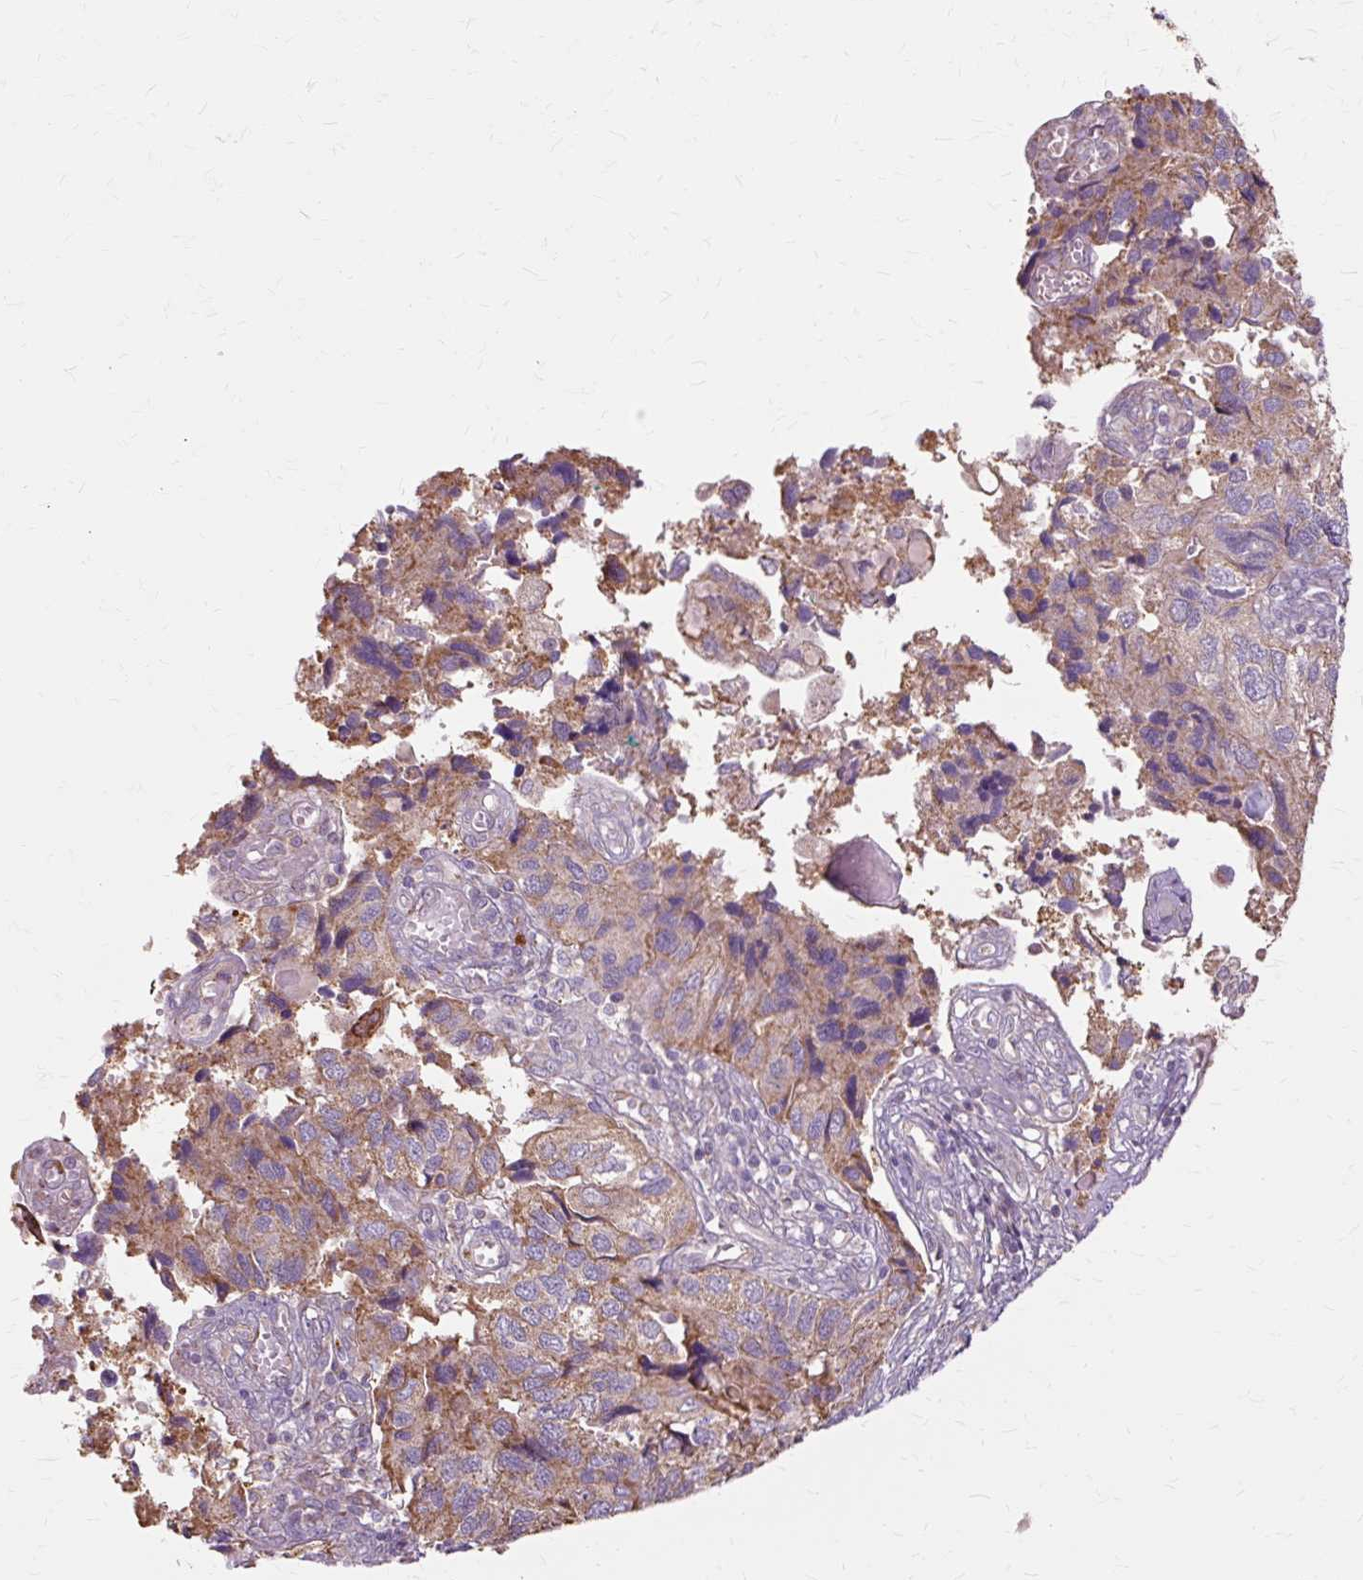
{"staining": {"intensity": "moderate", "quantity": ">75%", "location": "cytoplasmic/membranous"}, "tissue": "endometrial cancer", "cell_type": "Tumor cells", "image_type": "cancer", "snomed": [{"axis": "morphology", "description": "Carcinoma, NOS"}, {"axis": "topography", "description": "Uterus"}], "caption": "The photomicrograph displays a brown stain indicating the presence of a protein in the cytoplasmic/membranous of tumor cells in carcinoma (endometrial).", "gene": "PDZD2", "patient": {"sex": "female", "age": 76}}